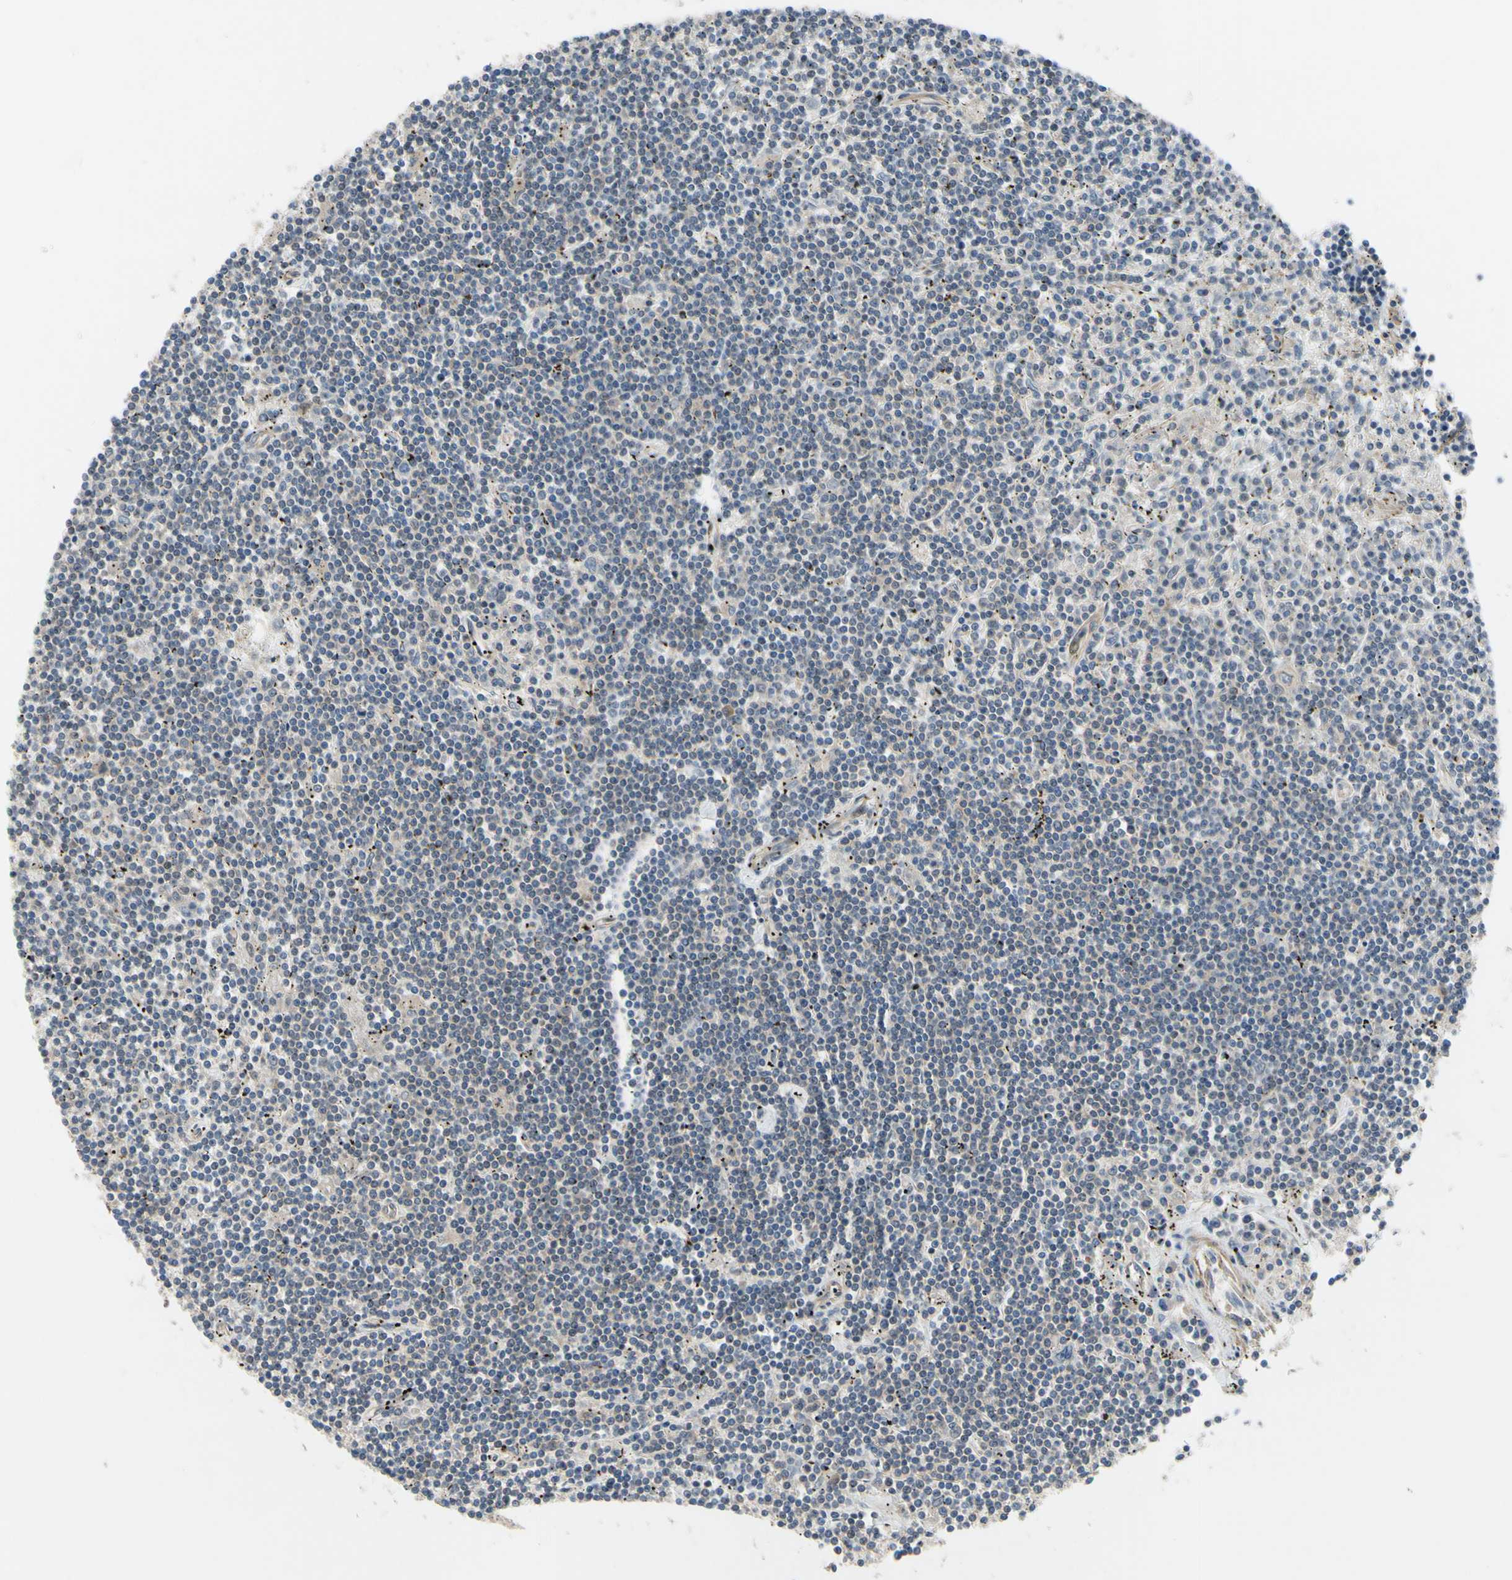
{"staining": {"intensity": "weak", "quantity": "25%-75%", "location": "cytoplasmic/membranous"}, "tissue": "lymphoma", "cell_type": "Tumor cells", "image_type": "cancer", "snomed": [{"axis": "morphology", "description": "Malignant lymphoma, non-Hodgkin's type, Low grade"}, {"axis": "topography", "description": "Spleen"}], "caption": "IHC (DAB (3,3'-diaminobenzidine)) staining of low-grade malignant lymphoma, non-Hodgkin's type displays weak cytoplasmic/membranous protein positivity in about 25%-75% of tumor cells.", "gene": "COMMD9", "patient": {"sex": "male", "age": 76}}